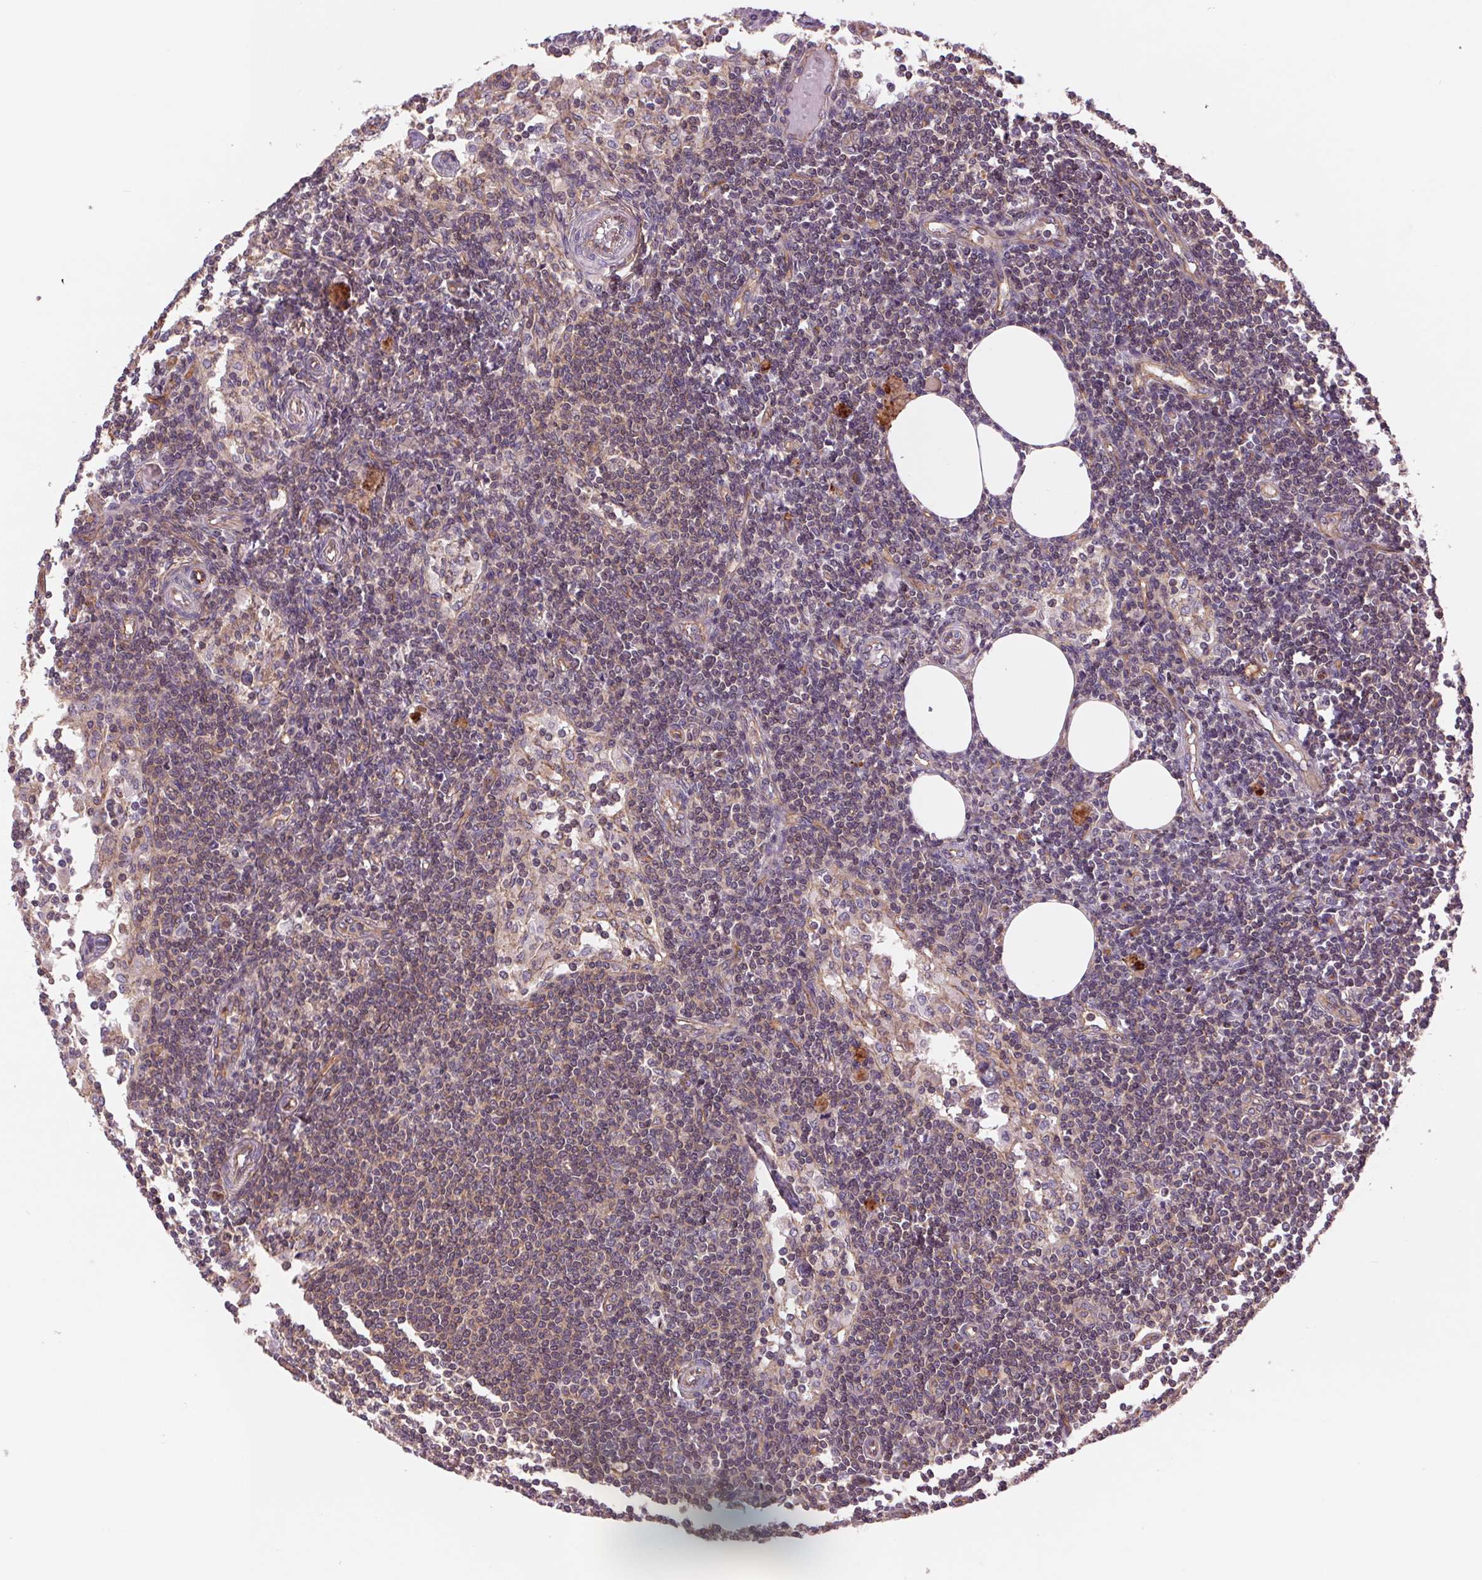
{"staining": {"intensity": "weak", "quantity": "<25%", "location": "cytoplasmic/membranous"}, "tissue": "lymph node", "cell_type": "Germinal center cells", "image_type": "normal", "snomed": [{"axis": "morphology", "description": "Normal tissue, NOS"}, {"axis": "topography", "description": "Lymph node"}], "caption": "DAB (3,3'-diaminobenzidine) immunohistochemical staining of unremarkable human lymph node reveals no significant positivity in germinal center cells. Nuclei are stained in blue.", "gene": "SH3RF2", "patient": {"sex": "female", "age": 69}}